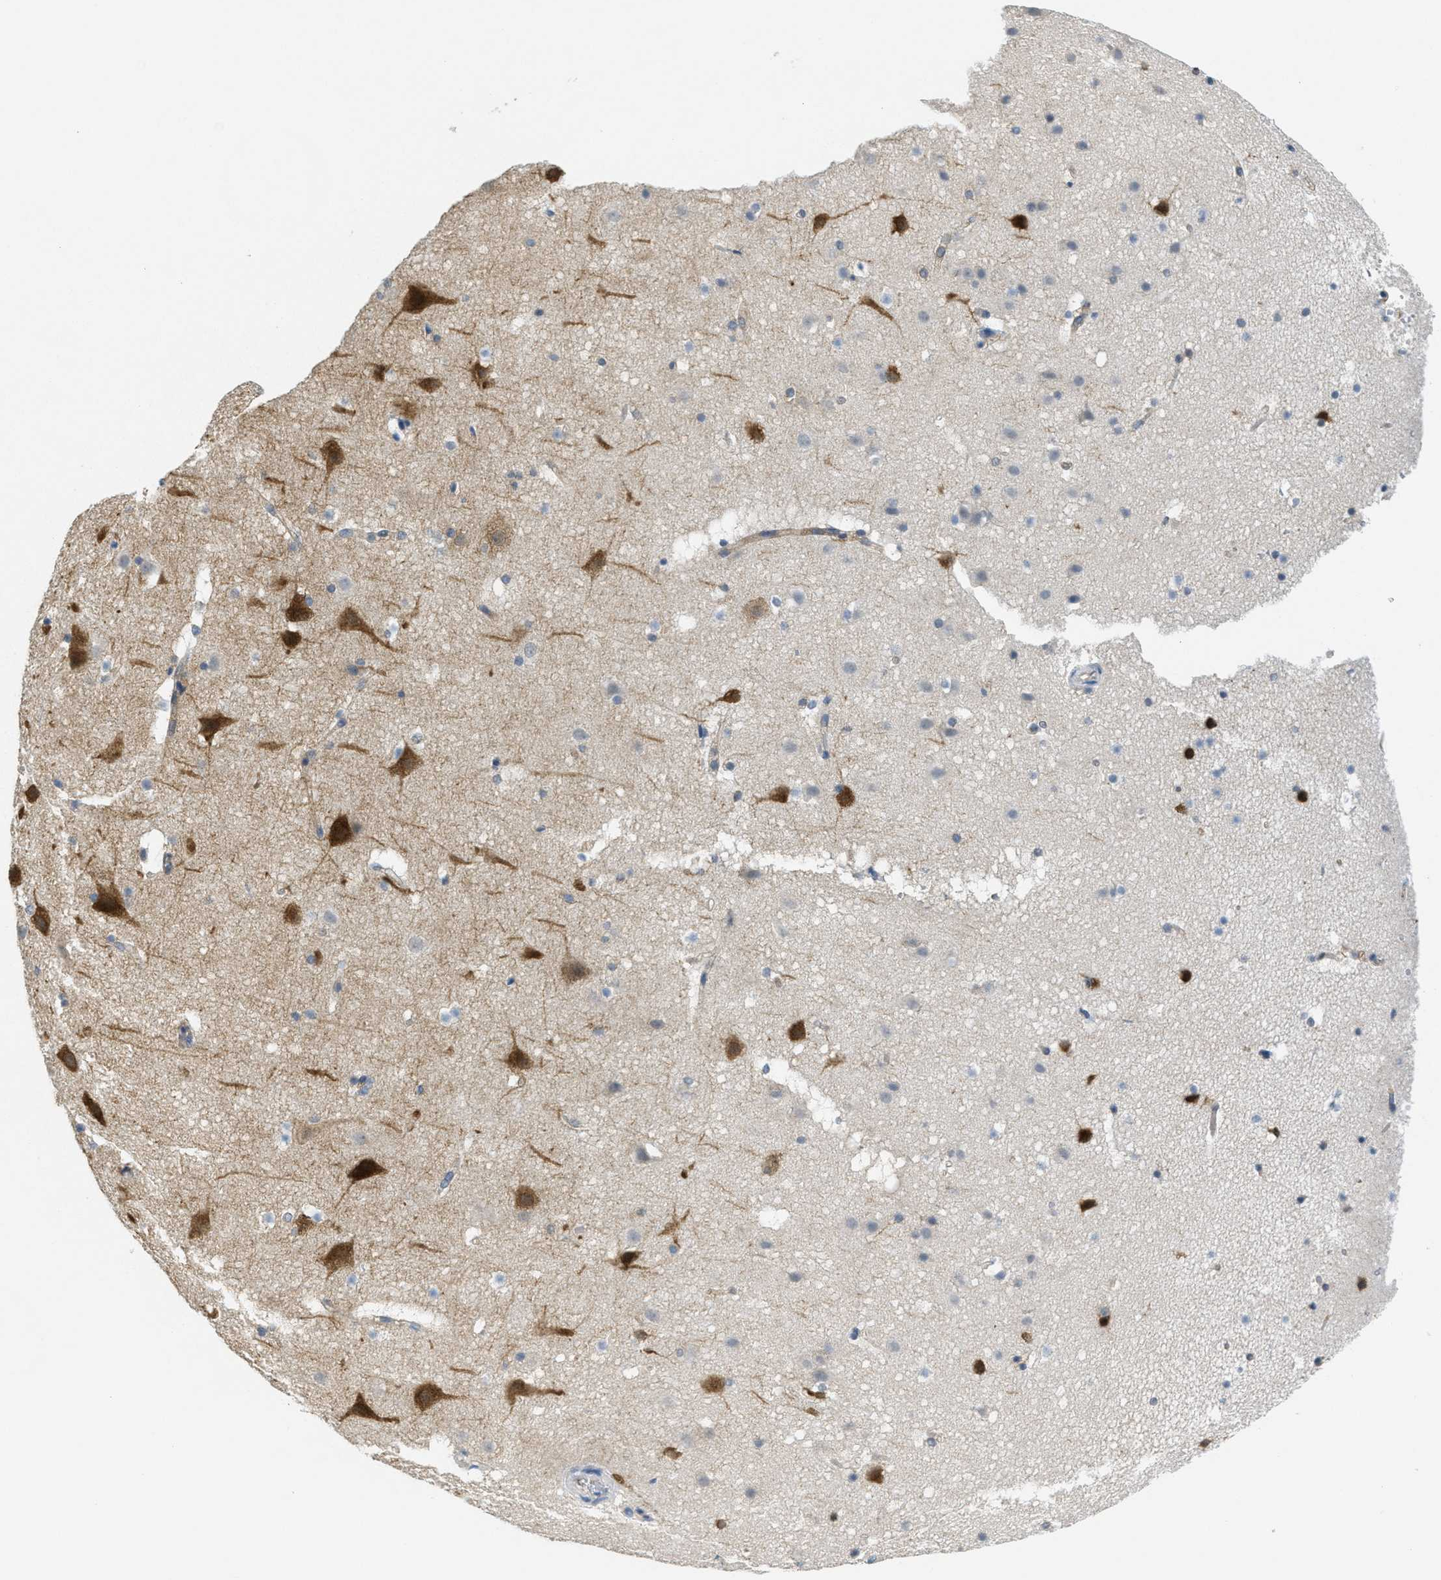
{"staining": {"intensity": "negative", "quantity": "none", "location": "none"}, "tissue": "cerebral cortex", "cell_type": "Endothelial cells", "image_type": "normal", "snomed": [{"axis": "morphology", "description": "Normal tissue, NOS"}, {"axis": "topography", "description": "Cerebral cortex"}], "caption": "An immunohistochemistry (IHC) photomicrograph of normal cerebral cortex is shown. There is no staining in endothelial cells of cerebral cortex.", "gene": "ZFYVE9", "patient": {"sex": "male", "age": 45}}